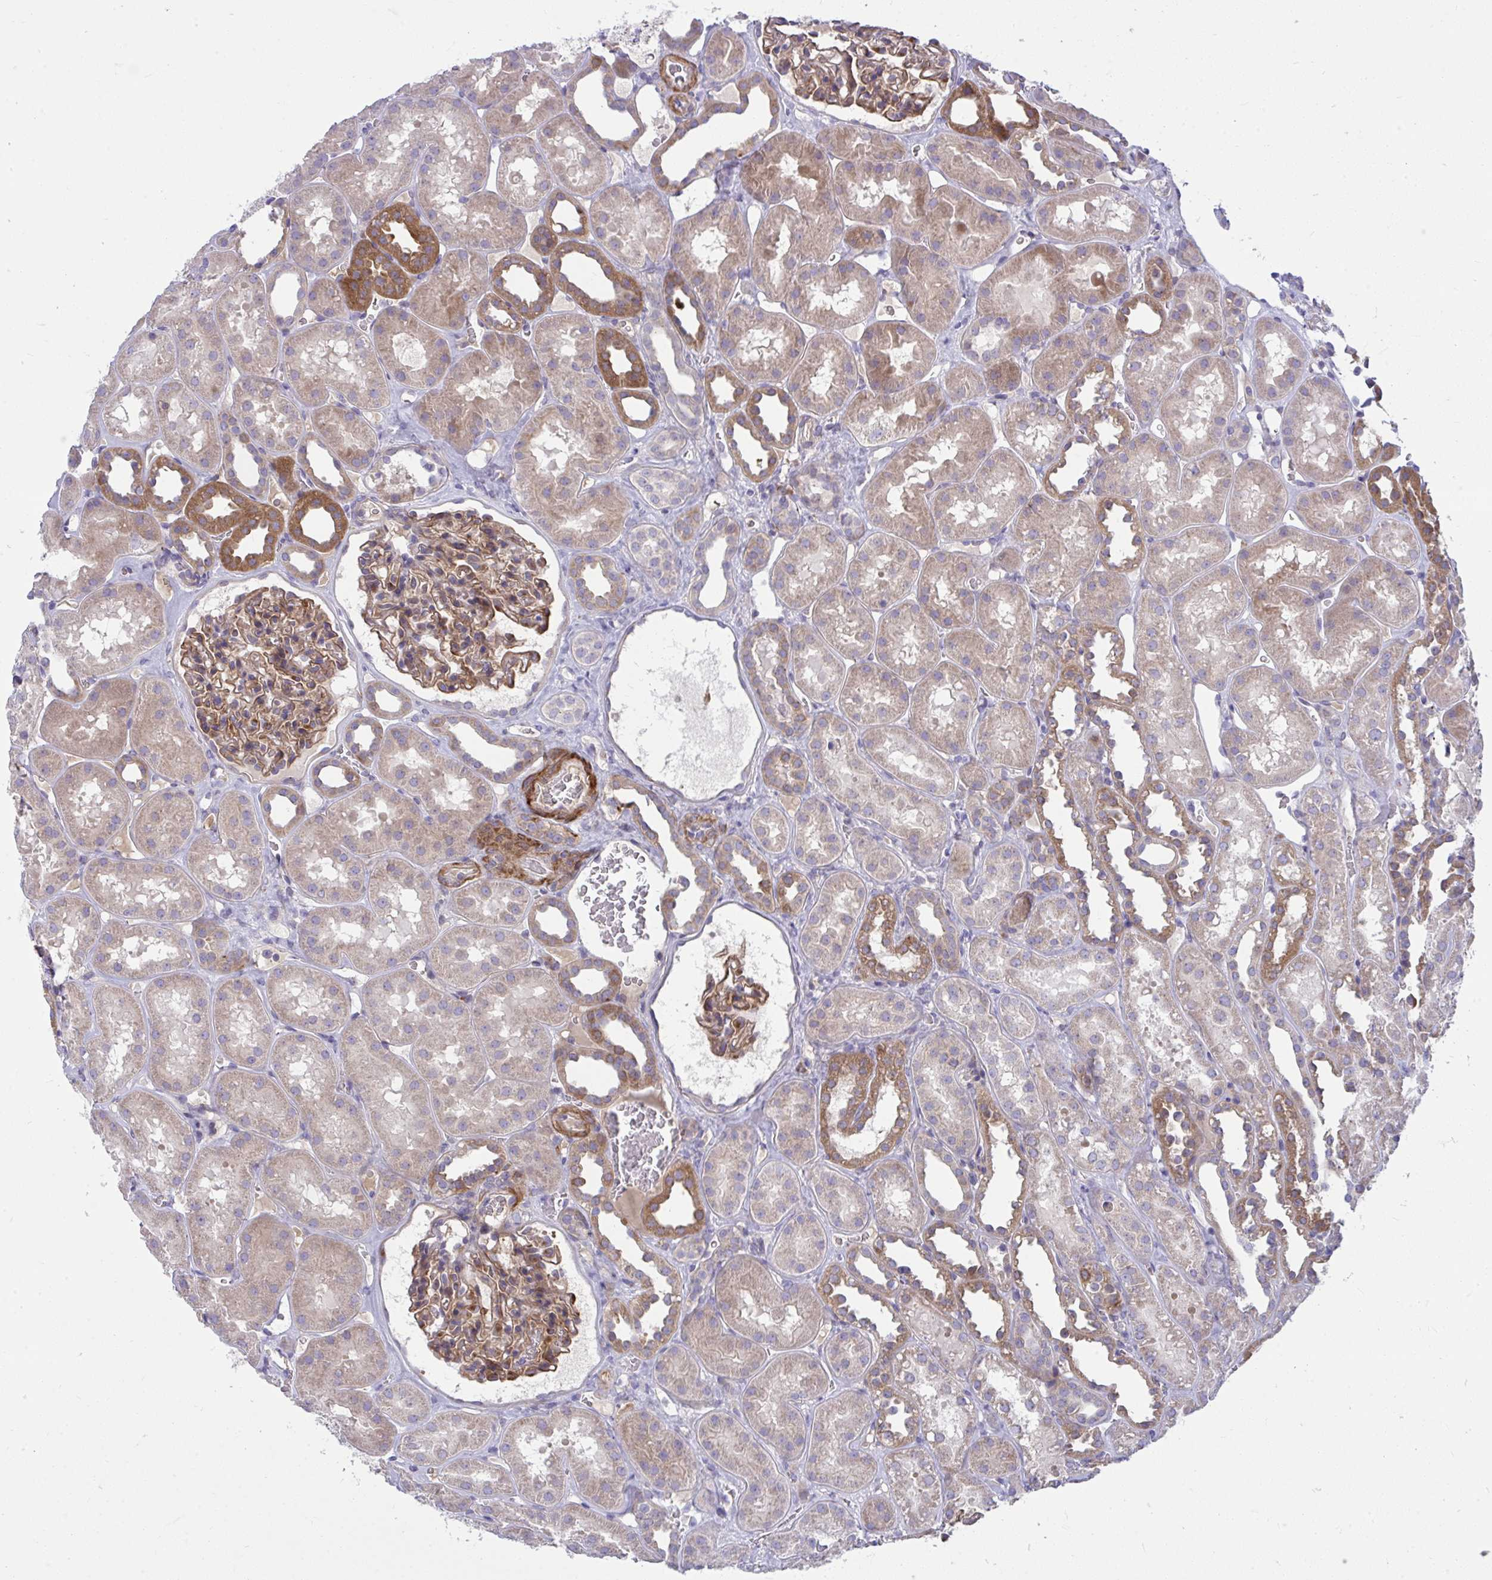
{"staining": {"intensity": "moderate", "quantity": "25%-75%", "location": "cytoplasmic/membranous"}, "tissue": "kidney", "cell_type": "Cells in glomeruli", "image_type": "normal", "snomed": [{"axis": "morphology", "description": "Normal tissue, NOS"}, {"axis": "topography", "description": "Kidney"}], "caption": "Protein expression analysis of benign kidney exhibits moderate cytoplasmic/membranous expression in approximately 25%-75% of cells in glomeruli.", "gene": "PIGZ", "patient": {"sex": "female", "age": 41}}